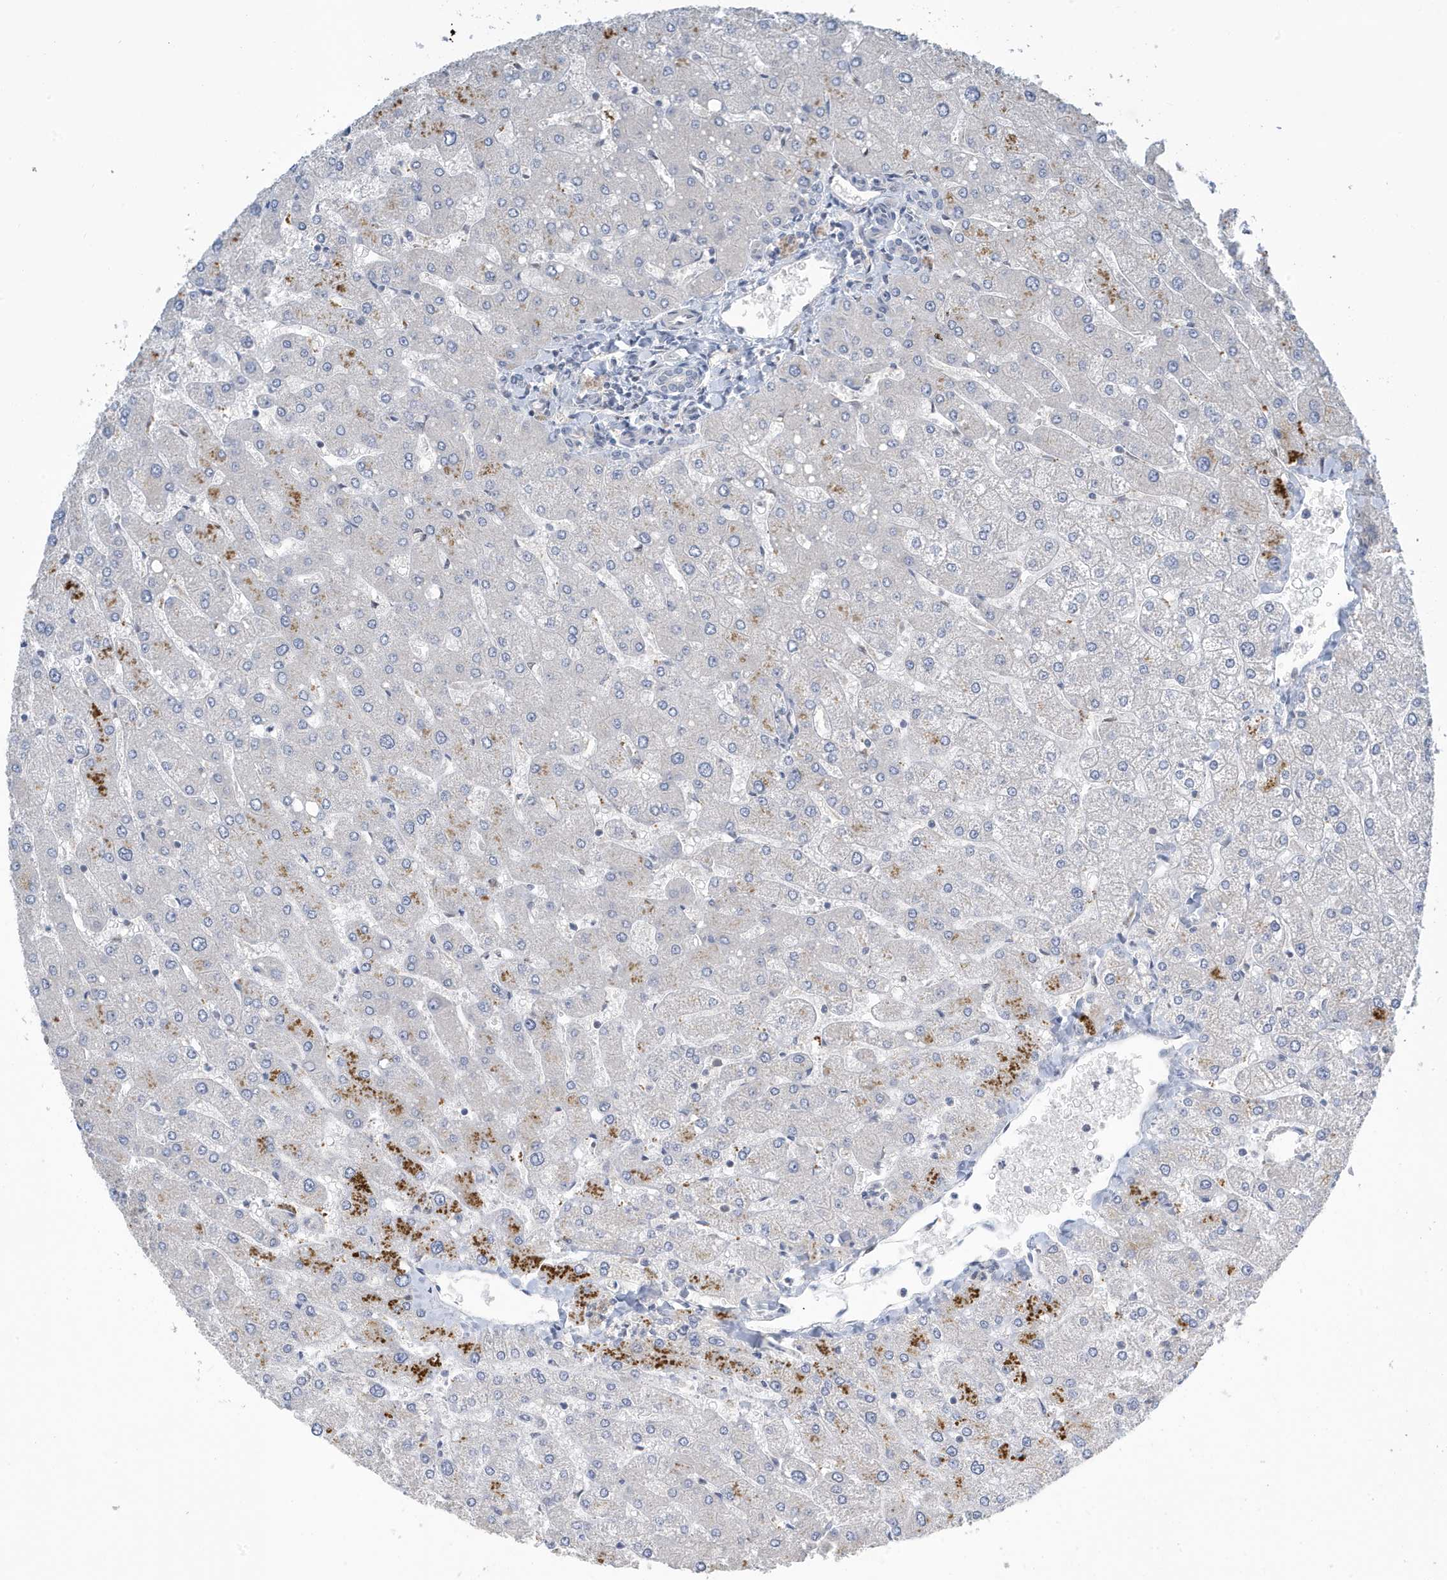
{"staining": {"intensity": "negative", "quantity": "none", "location": "none"}, "tissue": "liver", "cell_type": "Cholangiocytes", "image_type": "normal", "snomed": [{"axis": "morphology", "description": "Normal tissue, NOS"}, {"axis": "topography", "description": "Liver"}], "caption": "This histopathology image is of benign liver stained with immunohistochemistry to label a protein in brown with the nuclei are counter-stained blue. There is no expression in cholangiocytes. (DAB (3,3'-diaminobenzidine) IHC with hematoxylin counter stain).", "gene": "NCOA7", "patient": {"sex": "male", "age": 55}}